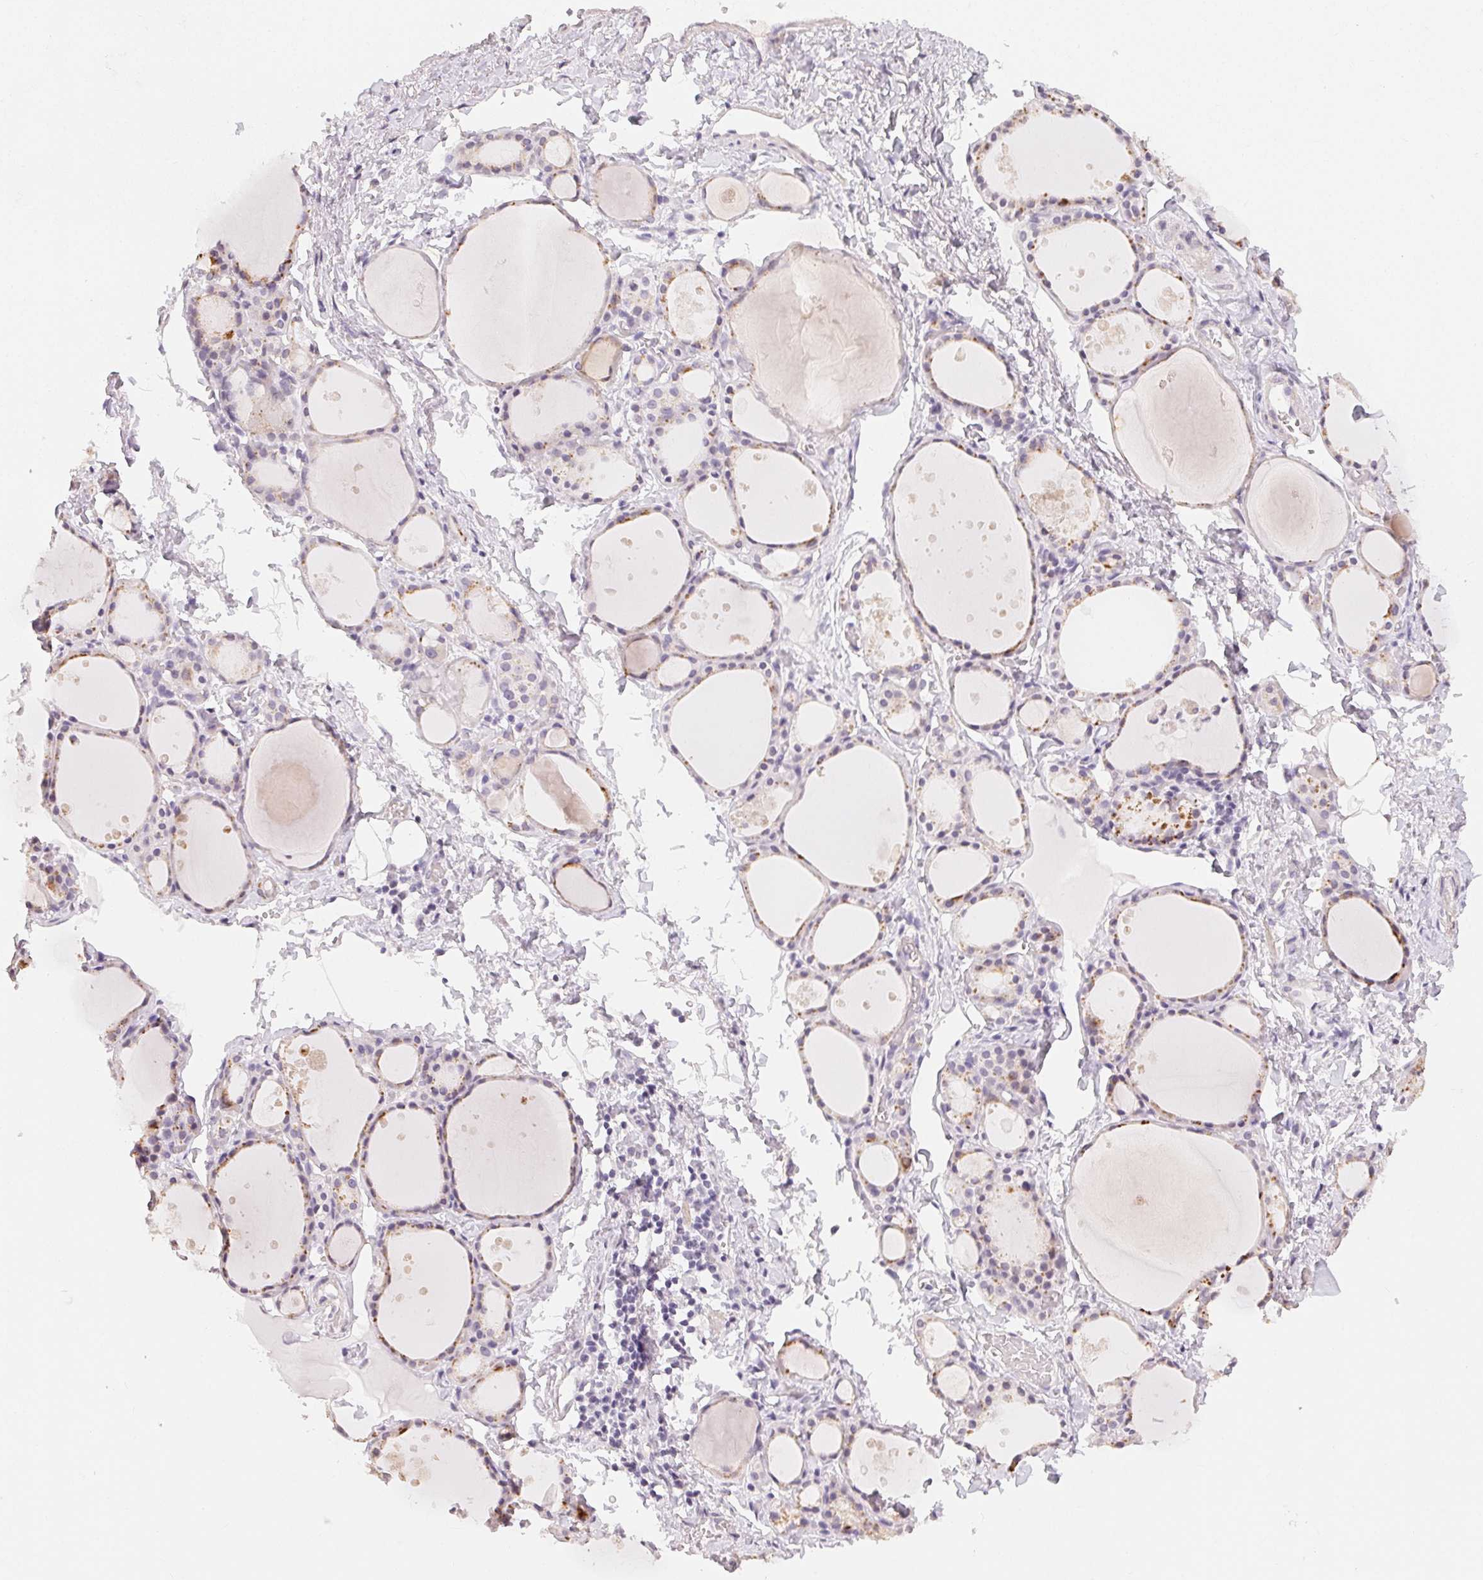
{"staining": {"intensity": "weak", "quantity": "25%-75%", "location": "cytoplasmic/membranous"}, "tissue": "thyroid gland", "cell_type": "Glandular cells", "image_type": "normal", "snomed": [{"axis": "morphology", "description": "Normal tissue, NOS"}, {"axis": "topography", "description": "Thyroid gland"}], "caption": "The photomicrograph shows immunohistochemical staining of benign thyroid gland. There is weak cytoplasmic/membranous positivity is appreciated in about 25%-75% of glandular cells.", "gene": "TMEM174", "patient": {"sex": "male", "age": 68}}